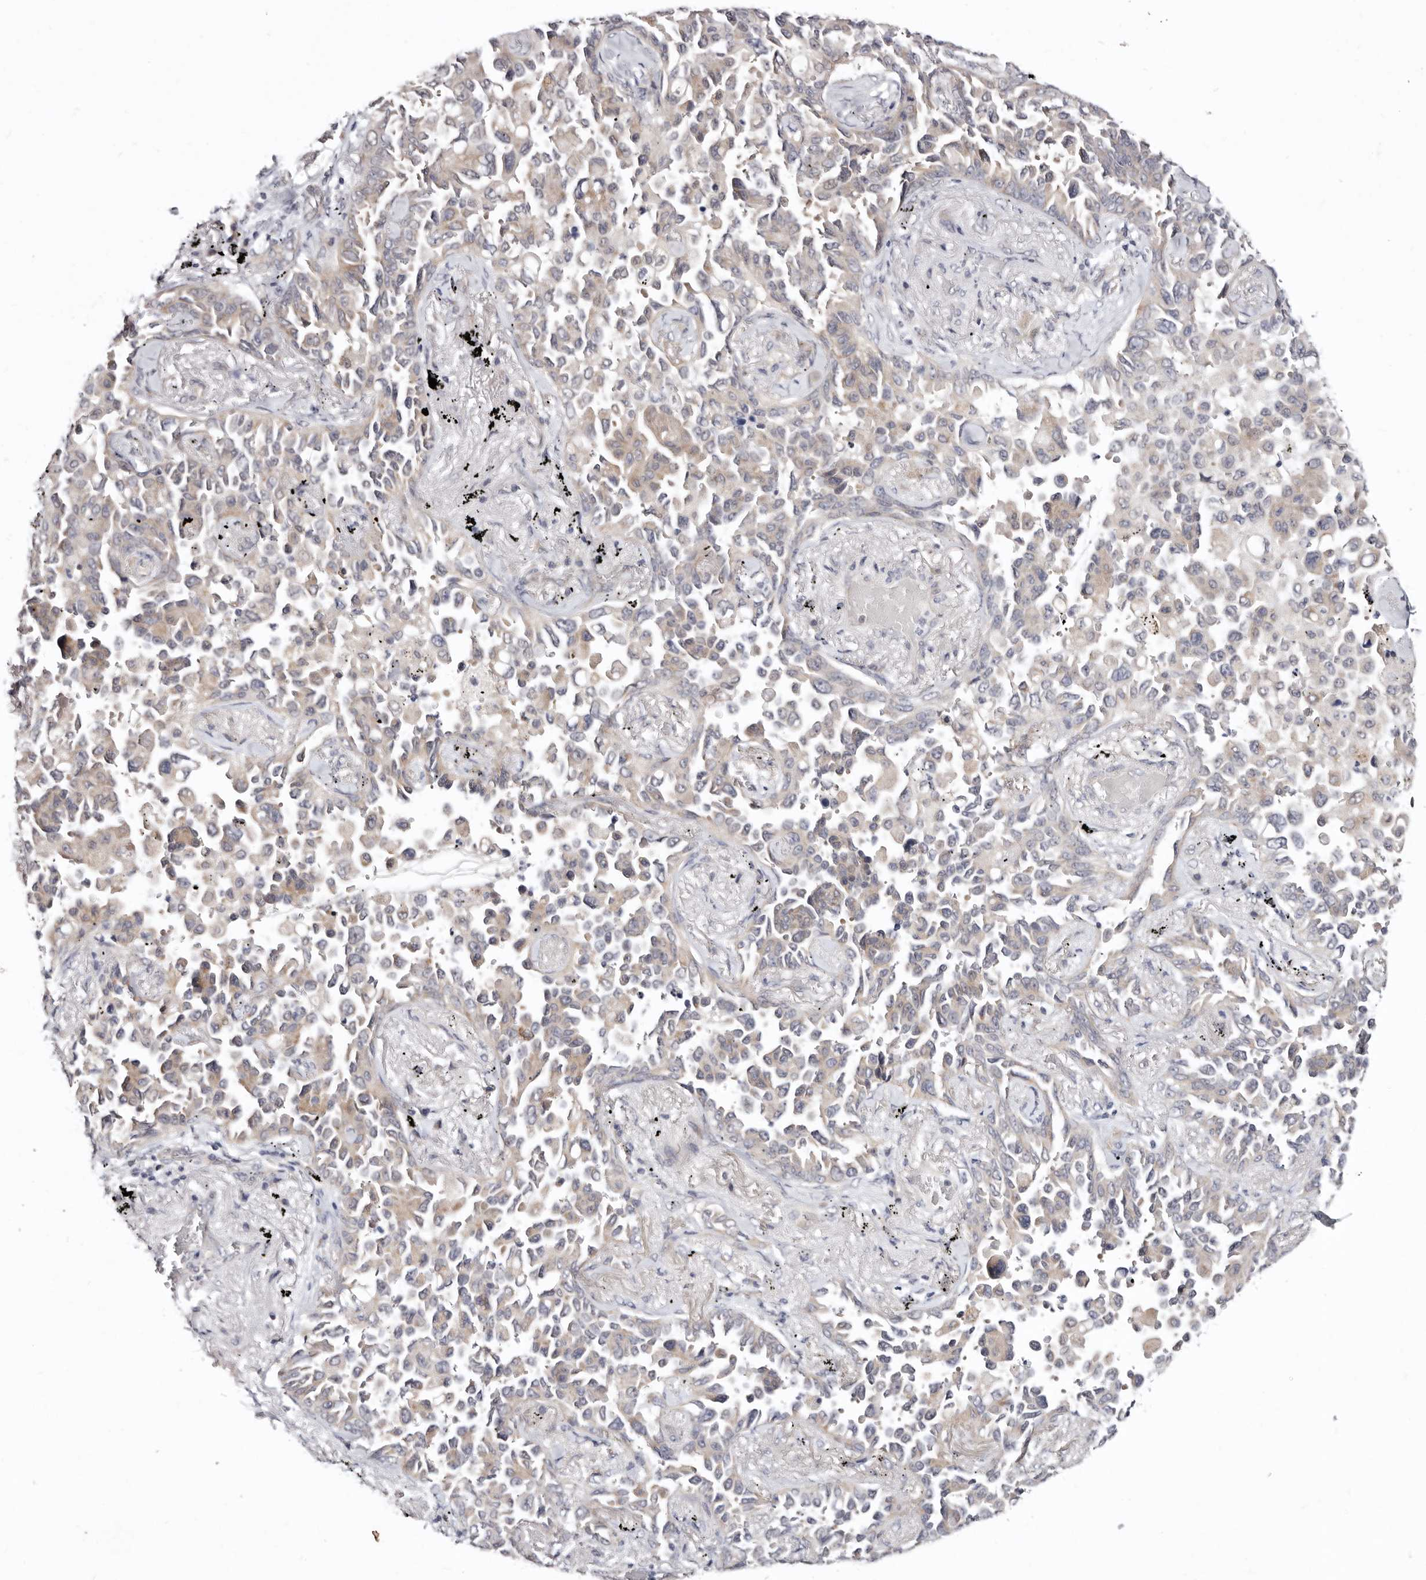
{"staining": {"intensity": "weak", "quantity": "<25%", "location": "cytoplasmic/membranous"}, "tissue": "lung cancer", "cell_type": "Tumor cells", "image_type": "cancer", "snomed": [{"axis": "morphology", "description": "Adenocarcinoma, NOS"}, {"axis": "topography", "description": "Lung"}], "caption": "Tumor cells are negative for brown protein staining in lung cancer (adenocarcinoma).", "gene": "KLHL4", "patient": {"sex": "female", "age": 67}}